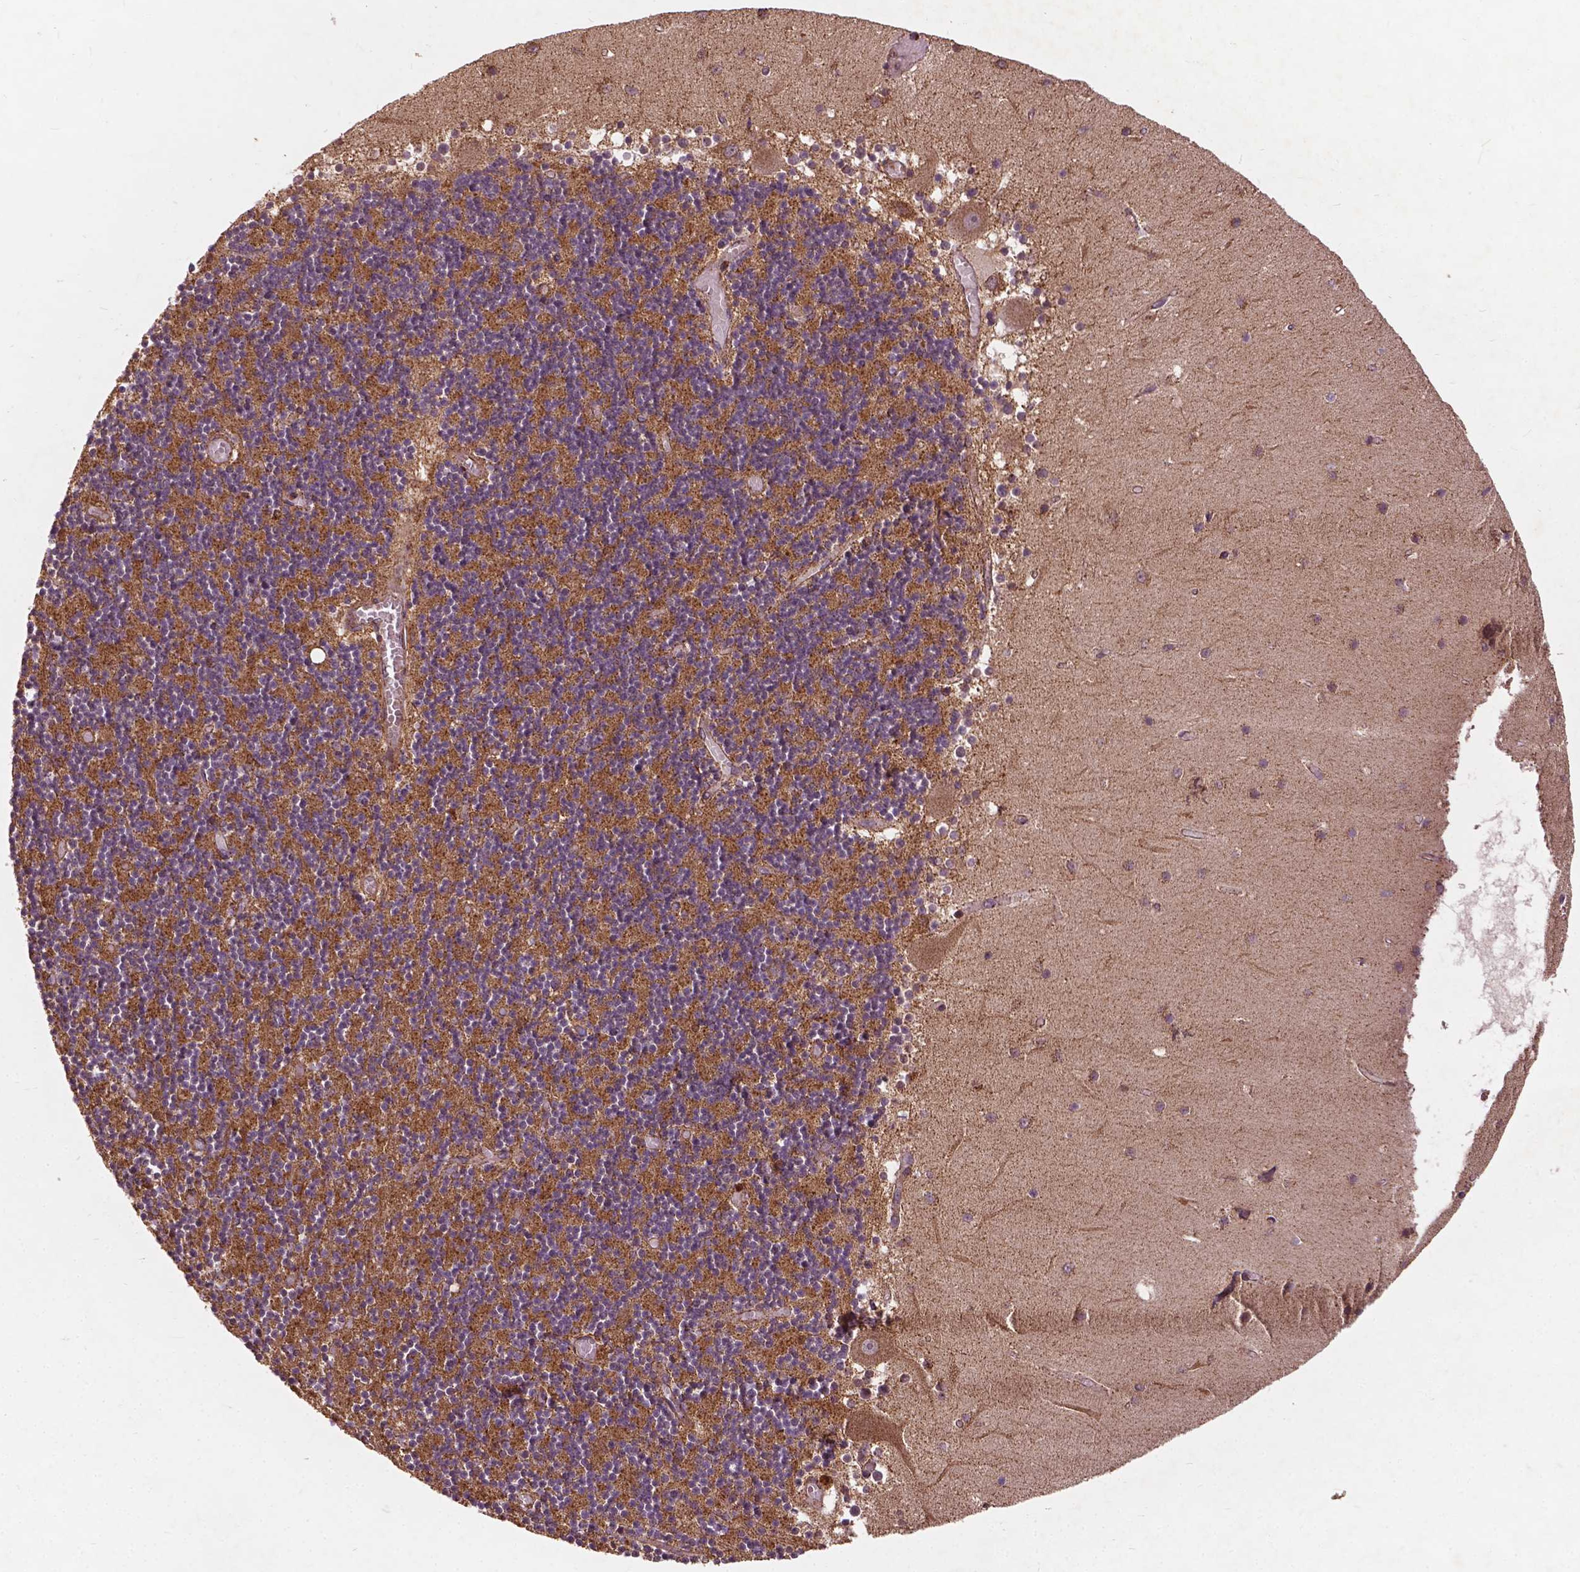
{"staining": {"intensity": "moderate", "quantity": ">75%", "location": "cytoplasmic/membranous"}, "tissue": "cerebellum", "cell_type": "Cells in granular layer", "image_type": "normal", "snomed": [{"axis": "morphology", "description": "Normal tissue, NOS"}, {"axis": "topography", "description": "Cerebellum"}], "caption": "Immunohistochemical staining of normal cerebellum demonstrates >75% levels of moderate cytoplasmic/membranous protein expression in about >75% of cells in granular layer.", "gene": "UBXN2A", "patient": {"sex": "female", "age": 28}}